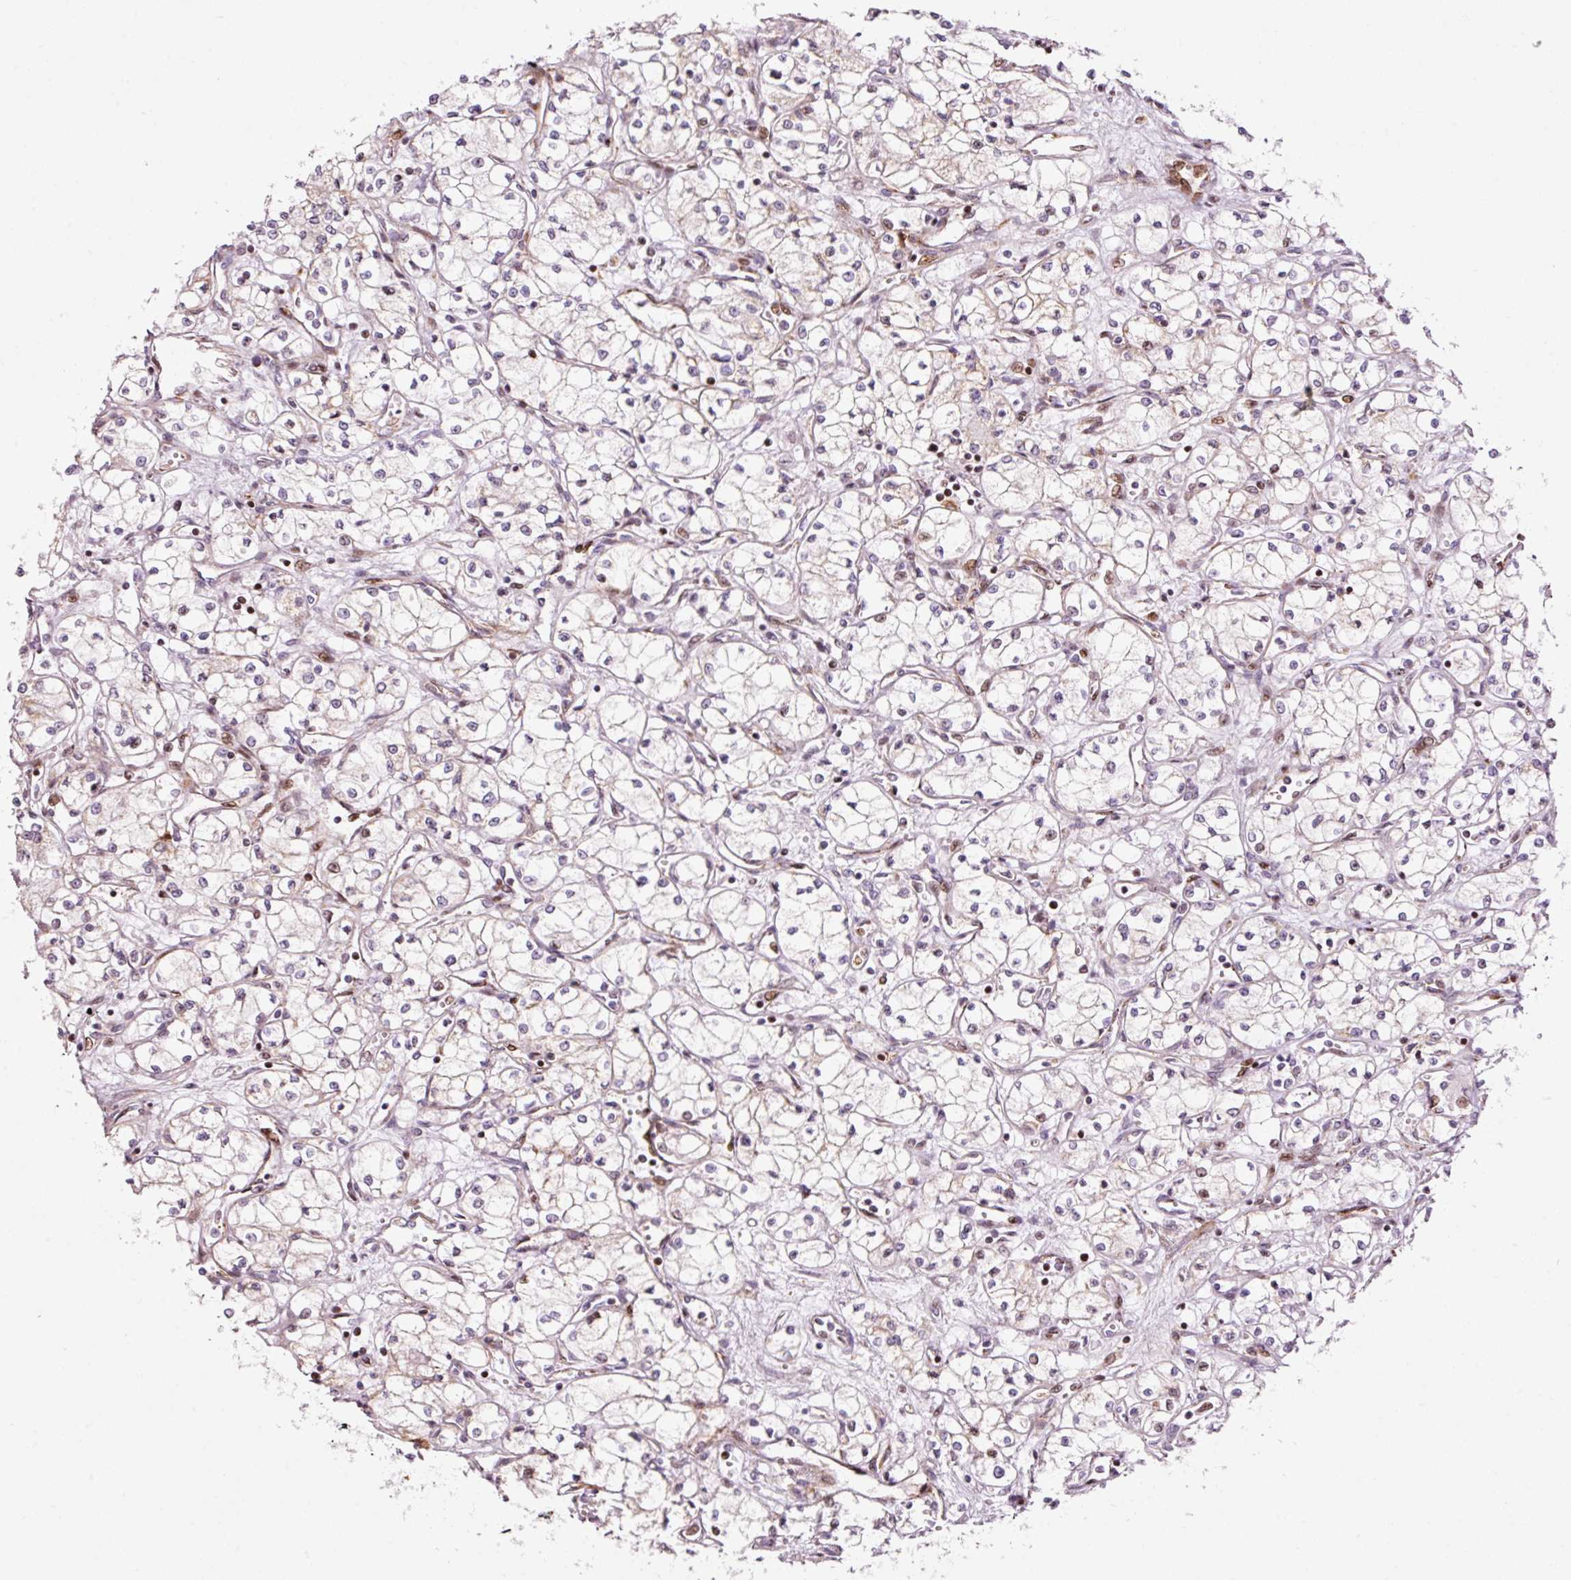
{"staining": {"intensity": "weak", "quantity": "<25%", "location": "cytoplasmic/membranous"}, "tissue": "renal cancer", "cell_type": "Tumor cells", "image_type": "cancer", "snomed": [{"axis": "morphology", "description": "Normal tissue, NOS"}, {"axis": "morphology", "description": "Adenocarcinoma, NOS"}, {"axis": "topography", "description": "Kidney"}], "caption": "Renal cancer (adenocarcinoma) stained for a protein using immunohistochemistry (IHC) exhibits no positivity tumor cells.", "gene": "ANKRD20A1", "patient": {"sex": "male", "age": 59}}